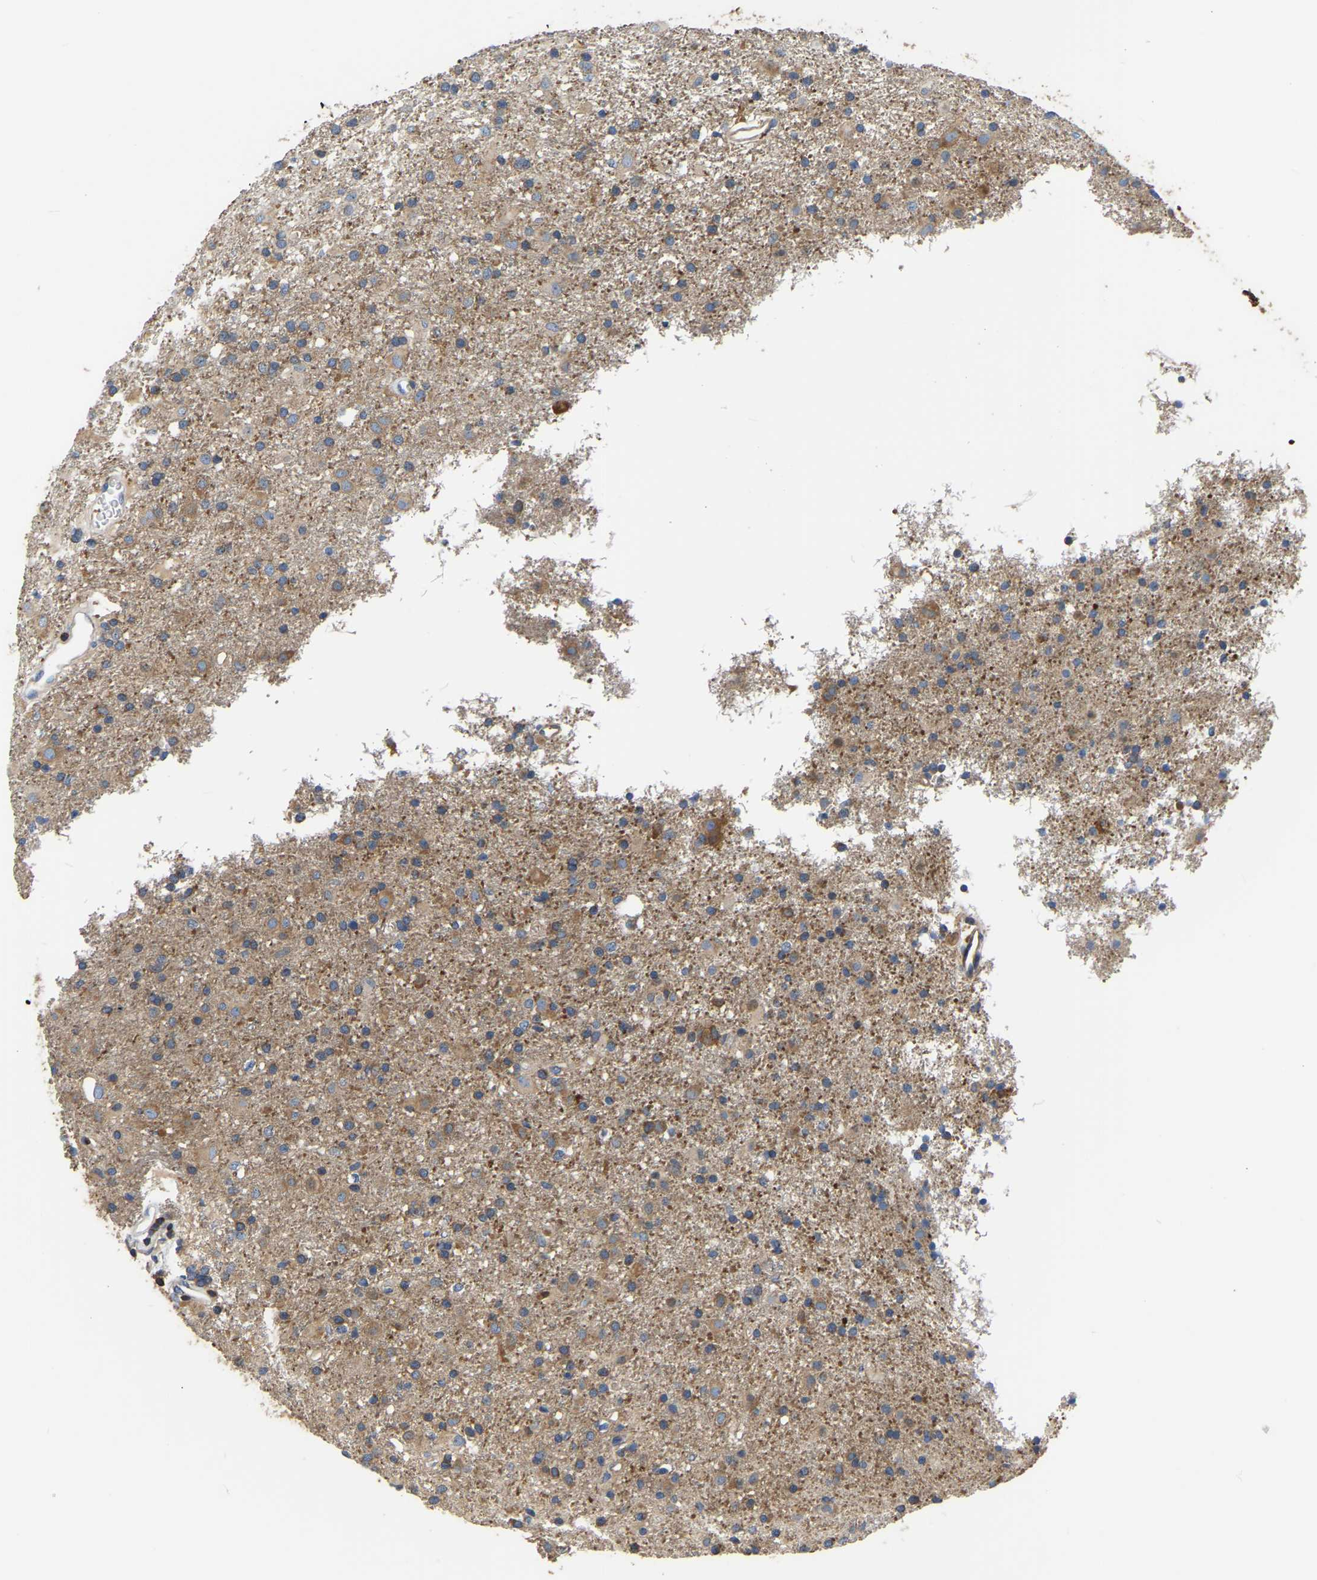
{"staining": {"intensity": "moderate", "quantity": ">75%", "location": "cytoplasmic/membranous"}, "tissue": "glioma", "cell_type": "Tumor cells", "image_type": "cancer", "snomed": [{"axis": "morphology", "description": "Glioma, malignant, Low grade"}, {"axis": "topography", "description": "Brain"}], "caption": "Protein staining of malignant low-grade glioma tissue shows moderate cytoplasmic/membranous staining in approximately >75% of tumor cells. The protein is shown in brown color, while the nuclei are stained blue.", "gene": "GARS1", "patient": {"sex": "male", "age": 65}}